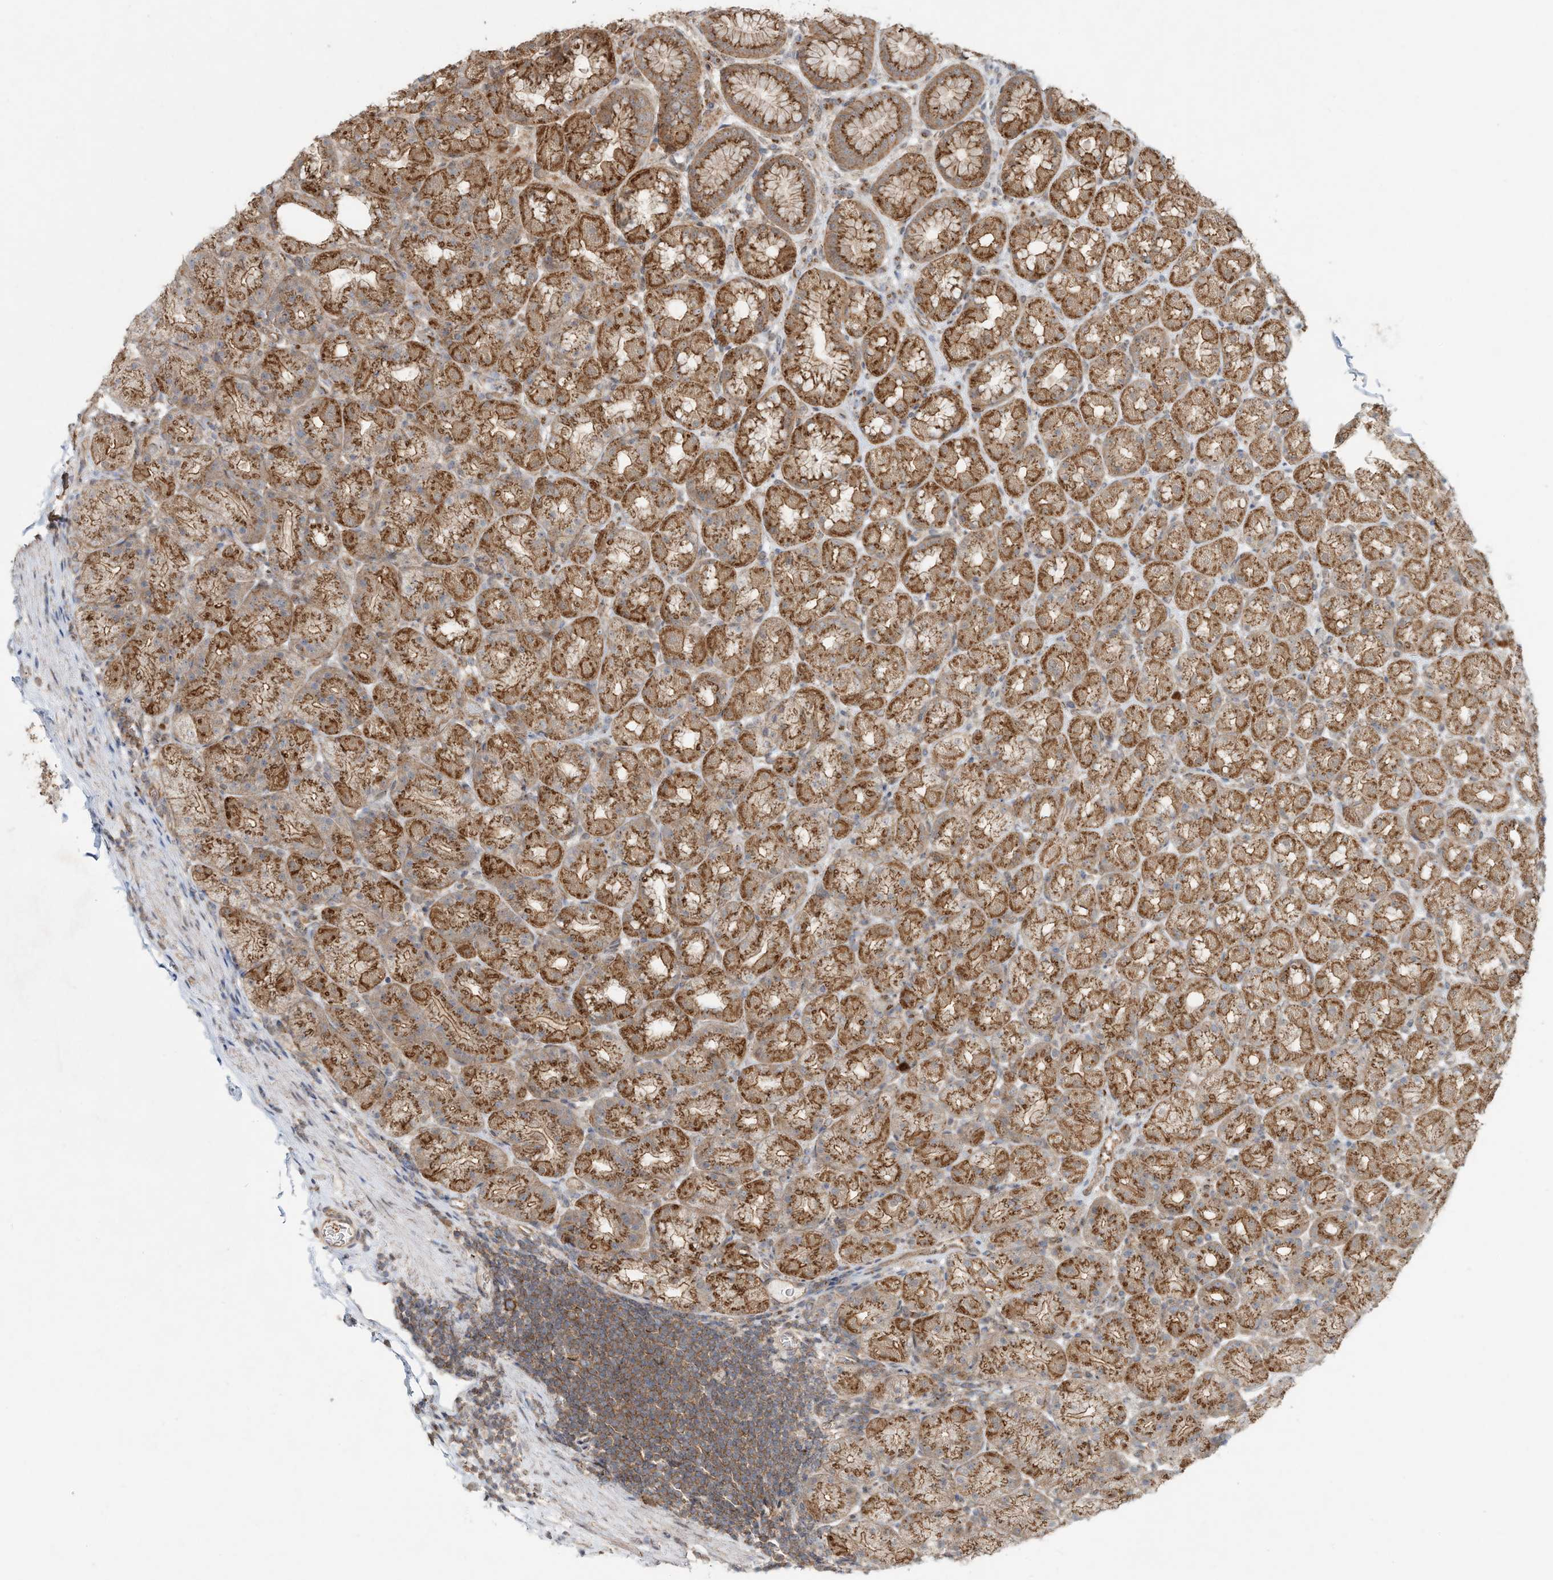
{"staining": {"intensity": "strong", "quantity": ">75%", "location": "cytoplasmic/membranous"}, "tissue": "stomach", "cell_type": "Glandular cells", "image_type": "normal", "snomed": [{"axis": "morphology", "description": "Normal tissue, NOS"}, {"axis": "topography", "description": "Stomach, upper"}], "caption": "Protein expression analysis of benign human stomach reveals strong cytoplasmic/membranous expression in about >75% of glandular cells. The protein is stained brown, and the nuclei are stained in blue (DAB IHC with brightfield microscopy, high magnification).", "gene": "CUX1", "patient": {"sex": "male", "age": 68}}